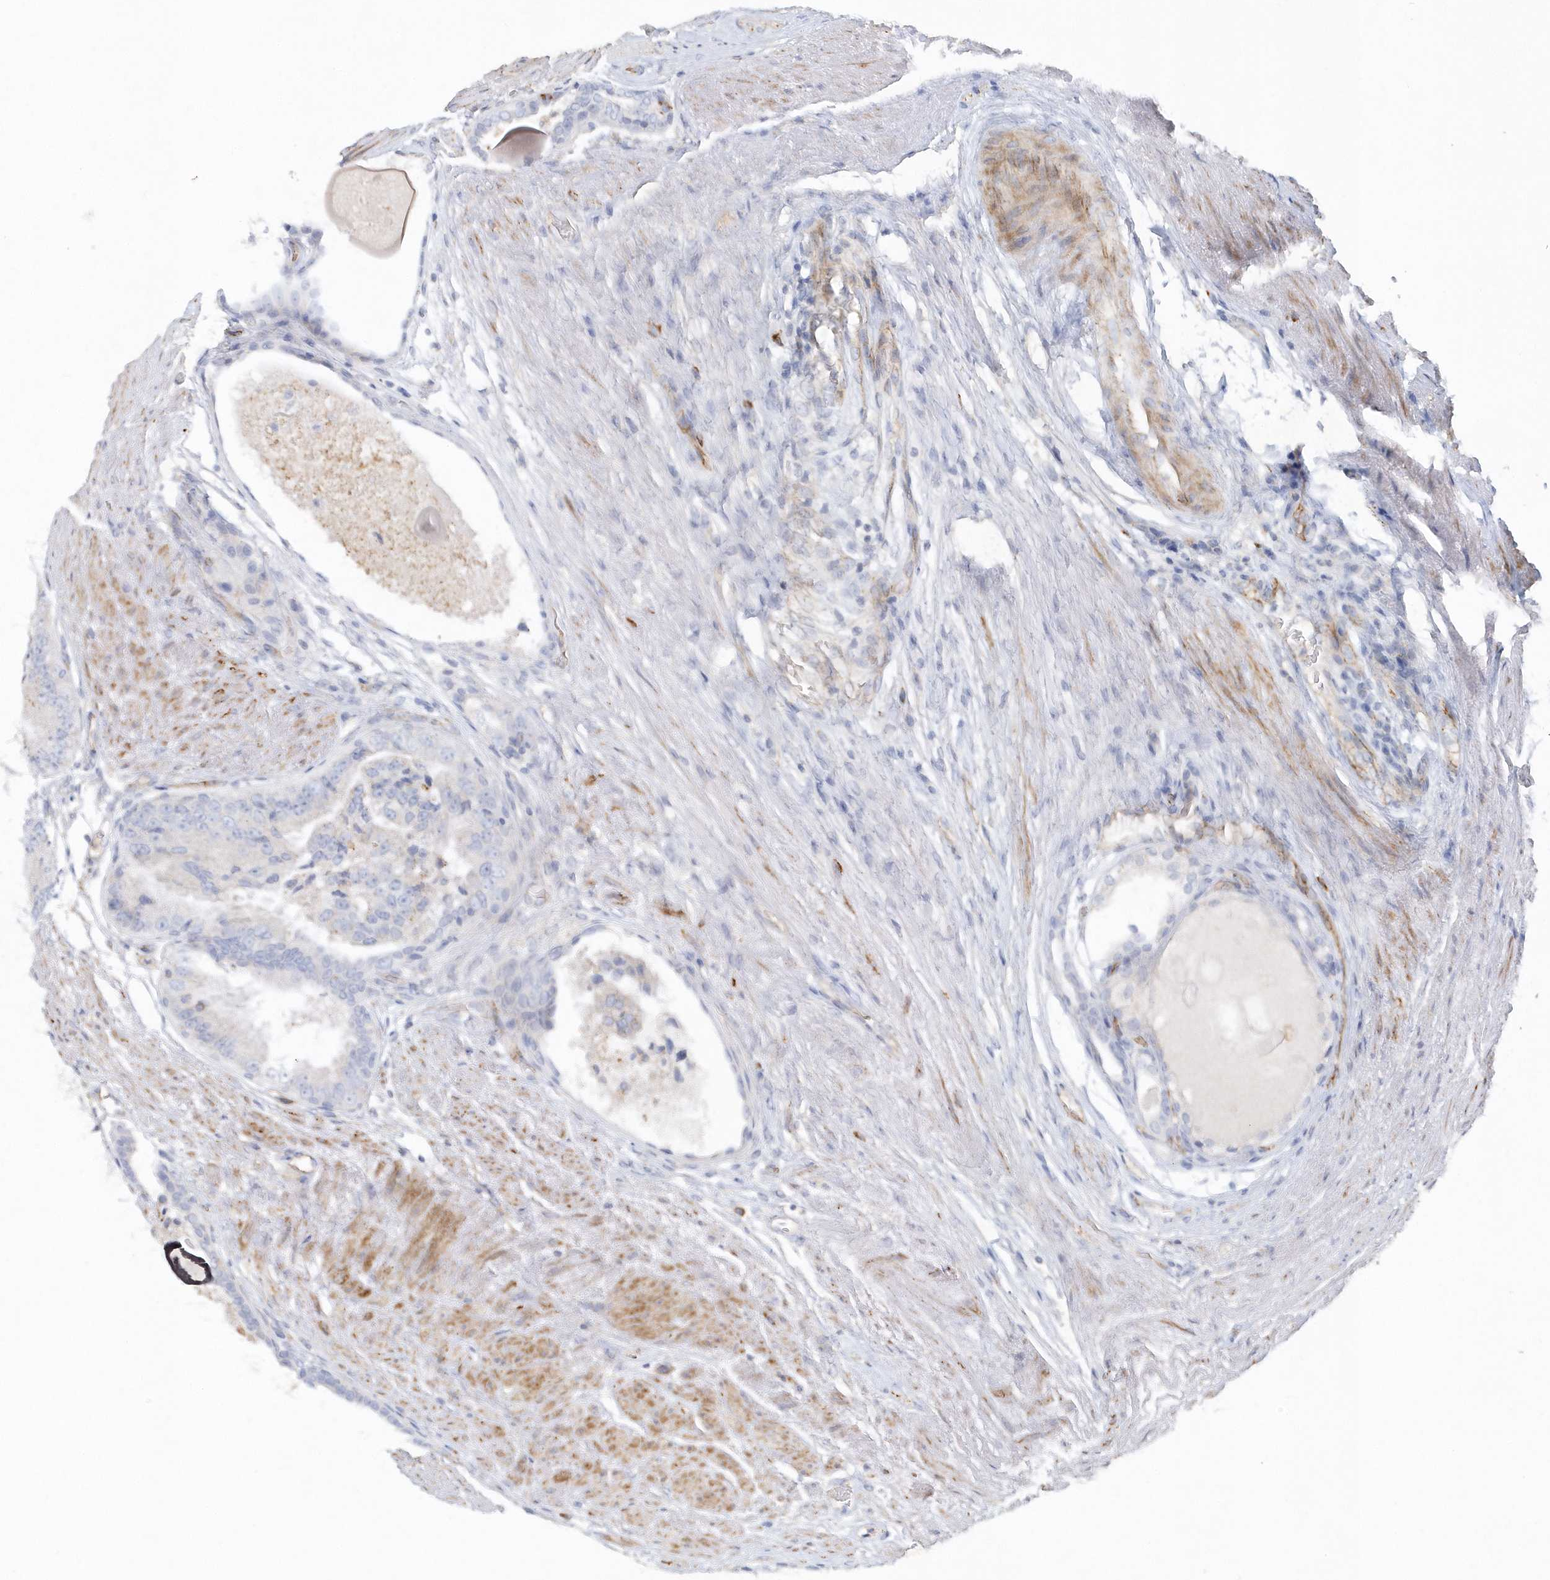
{"staining": {"intensity": "weak", "quantity": "<25%", "location": "cytoplasmic/membranous"}, "tissue": "prostate cancer", "cell_type": "Tumor cells", "image_type": "cancer", "snomed": [{"axis": "morphology", "description": "Adenocarcinoma, High grade"}, {"axis": "topography", "description": "Prostate"}], "caption": "Image shows no protein expression in tumor cells of prostate cancer tissue.", "gene": "DNAH1", "patient": {"sex": "male", "age": 70}}